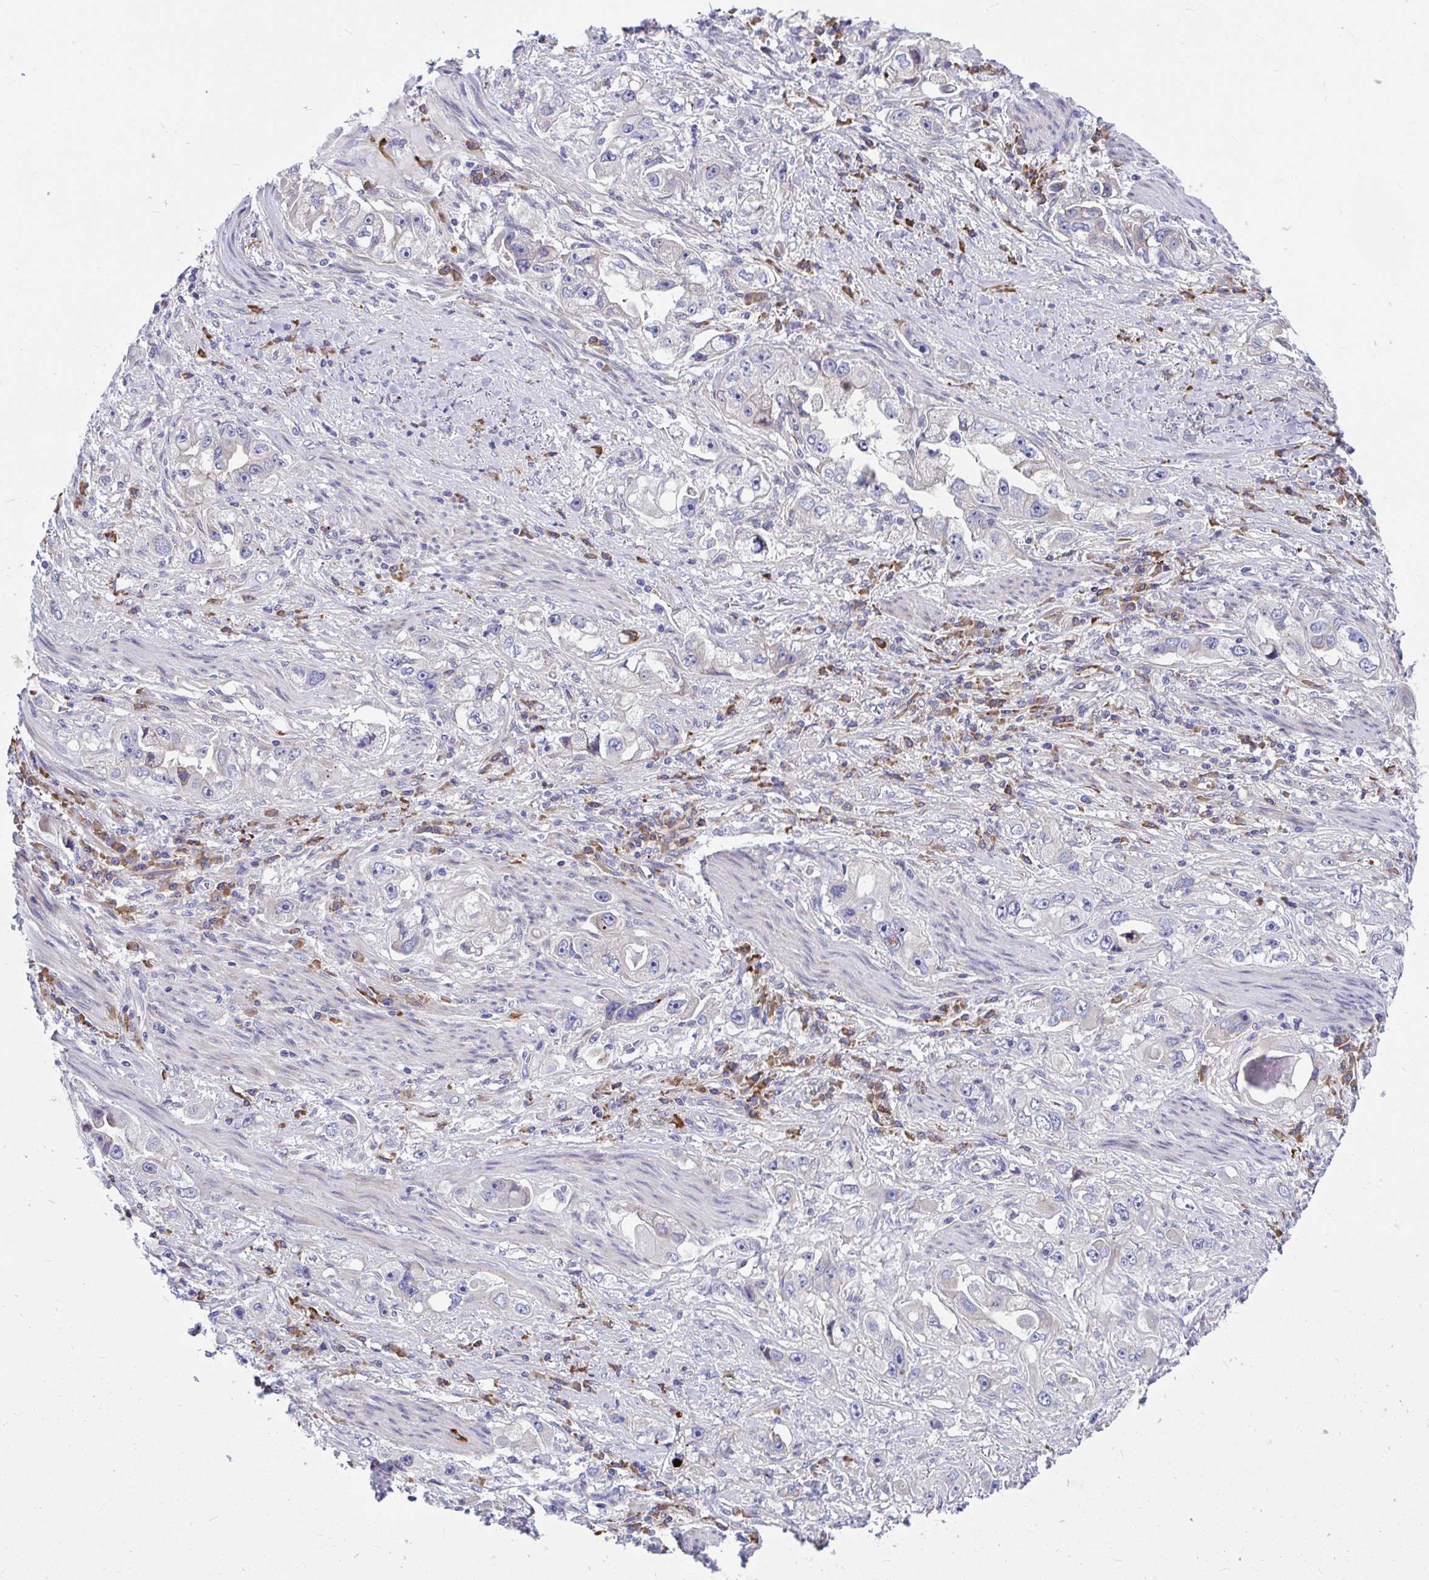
{"staining": {"intensity": "negative", "quantity": "none", "location": "none"}, "tissue": "stomach cancer", "cell_type": "Tumor cells", "image_type": "cancer", "snomed": [{"axis": "morphology", "description": "Adenocarcinoma, NOS"}, {"axis": "topography", "description": "Stomach, lower"}], "caption": "The histopathology image shows no significant expression in tumor cells of stomach adenocarcinoma. Nuclei are stained in blue.", "gene": "WBP1", "patient": {"sex": "female", "age": 93}}